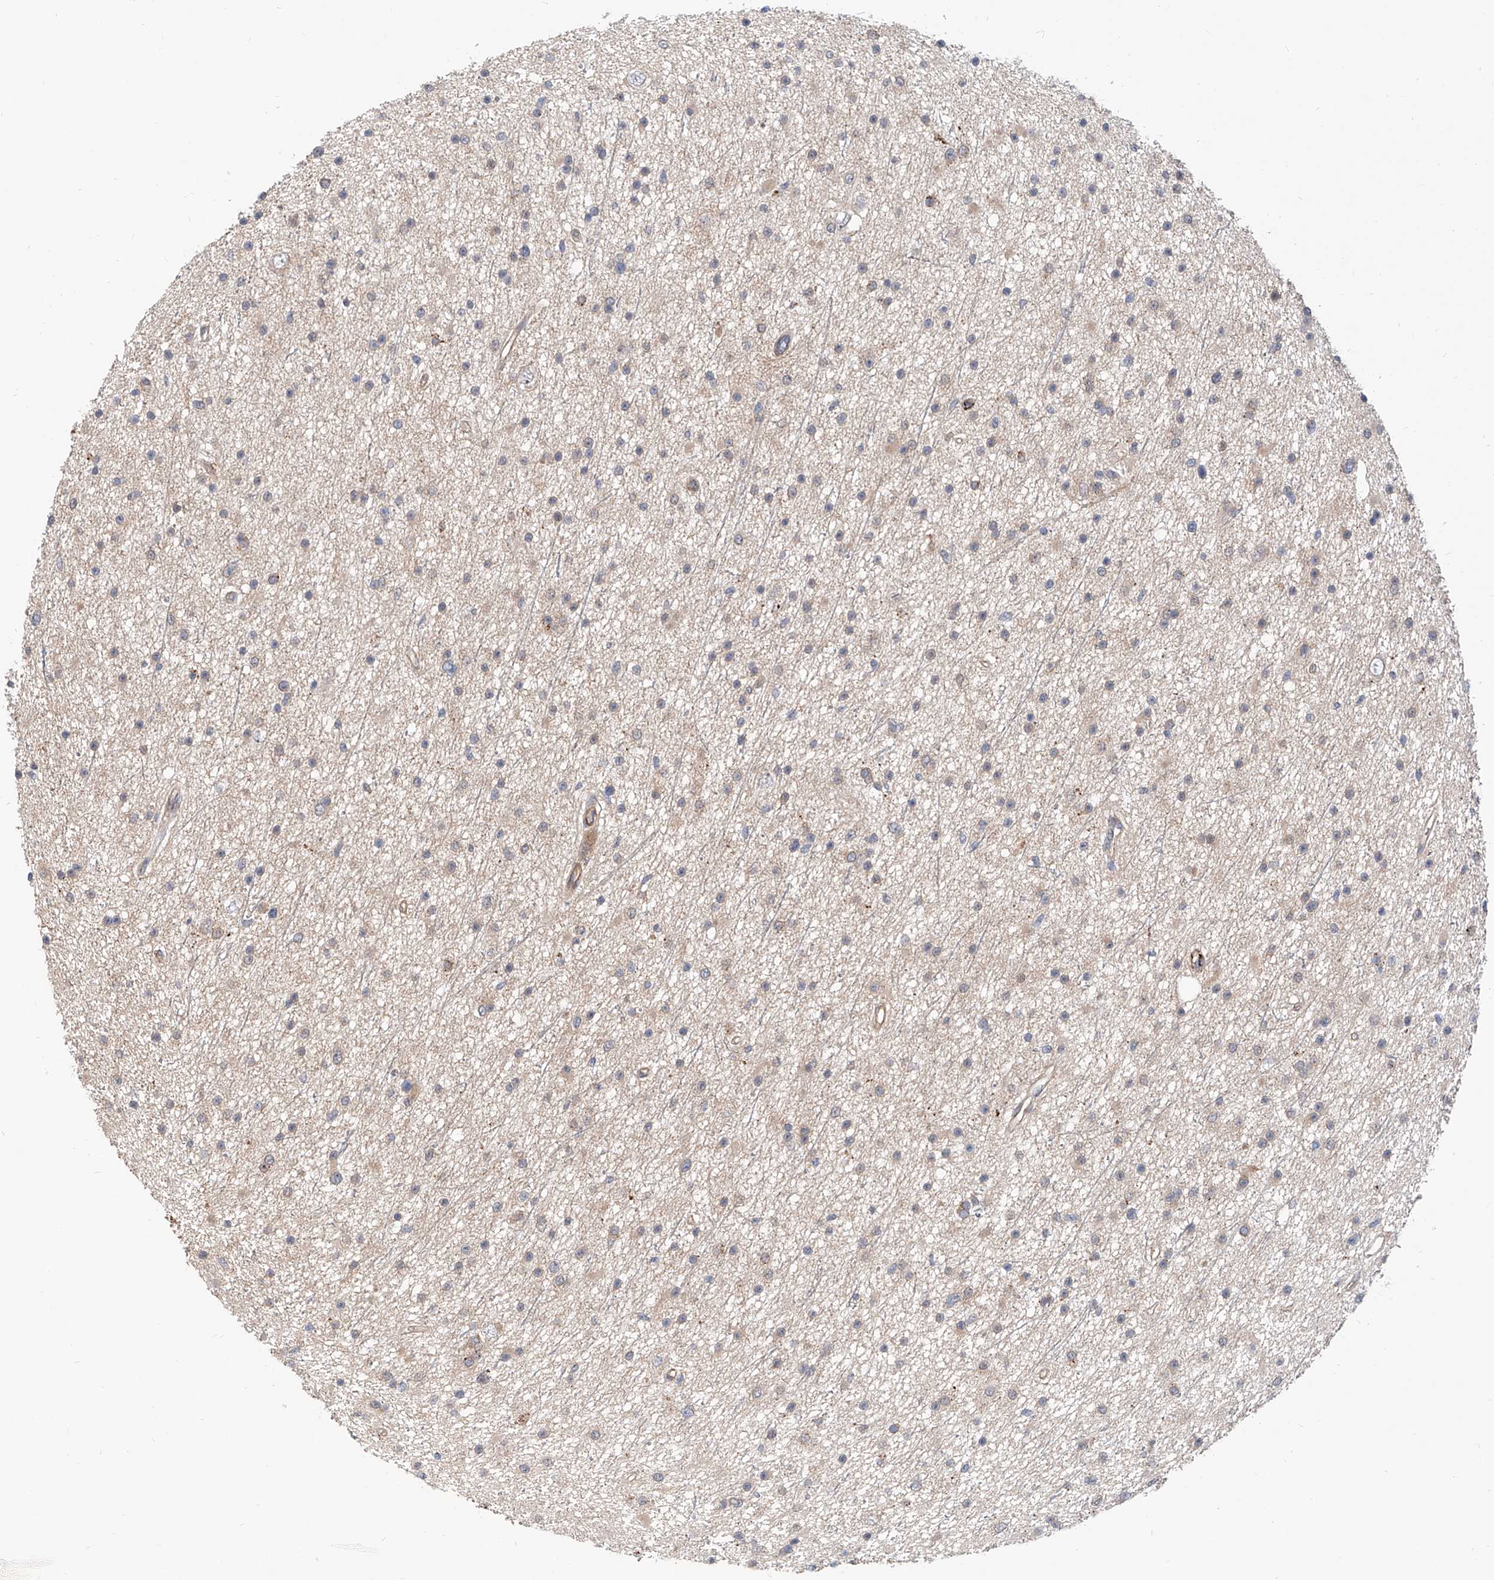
{"staining": {"intensity": "weak", "quantity": "<25%", "location": "cytoplasmic/membranous"}, "tissue": "glioma", "cell_type": "Tumor cells", "image_type": "cancer", "snomed": [{"axis": "morphology", "description": "Glioma, malignant, Low grade"}, {"axis": "topography", "description": "Cerebral cortex"}], "caption": "An immunohistochemistry photomicrograph of malignant low-grade glioma is shown. There is no staining in tumor cells of malignant low-grade glioma.", "gene": "MAGEE2", "patient": {"sex": "female", "age": 39}}